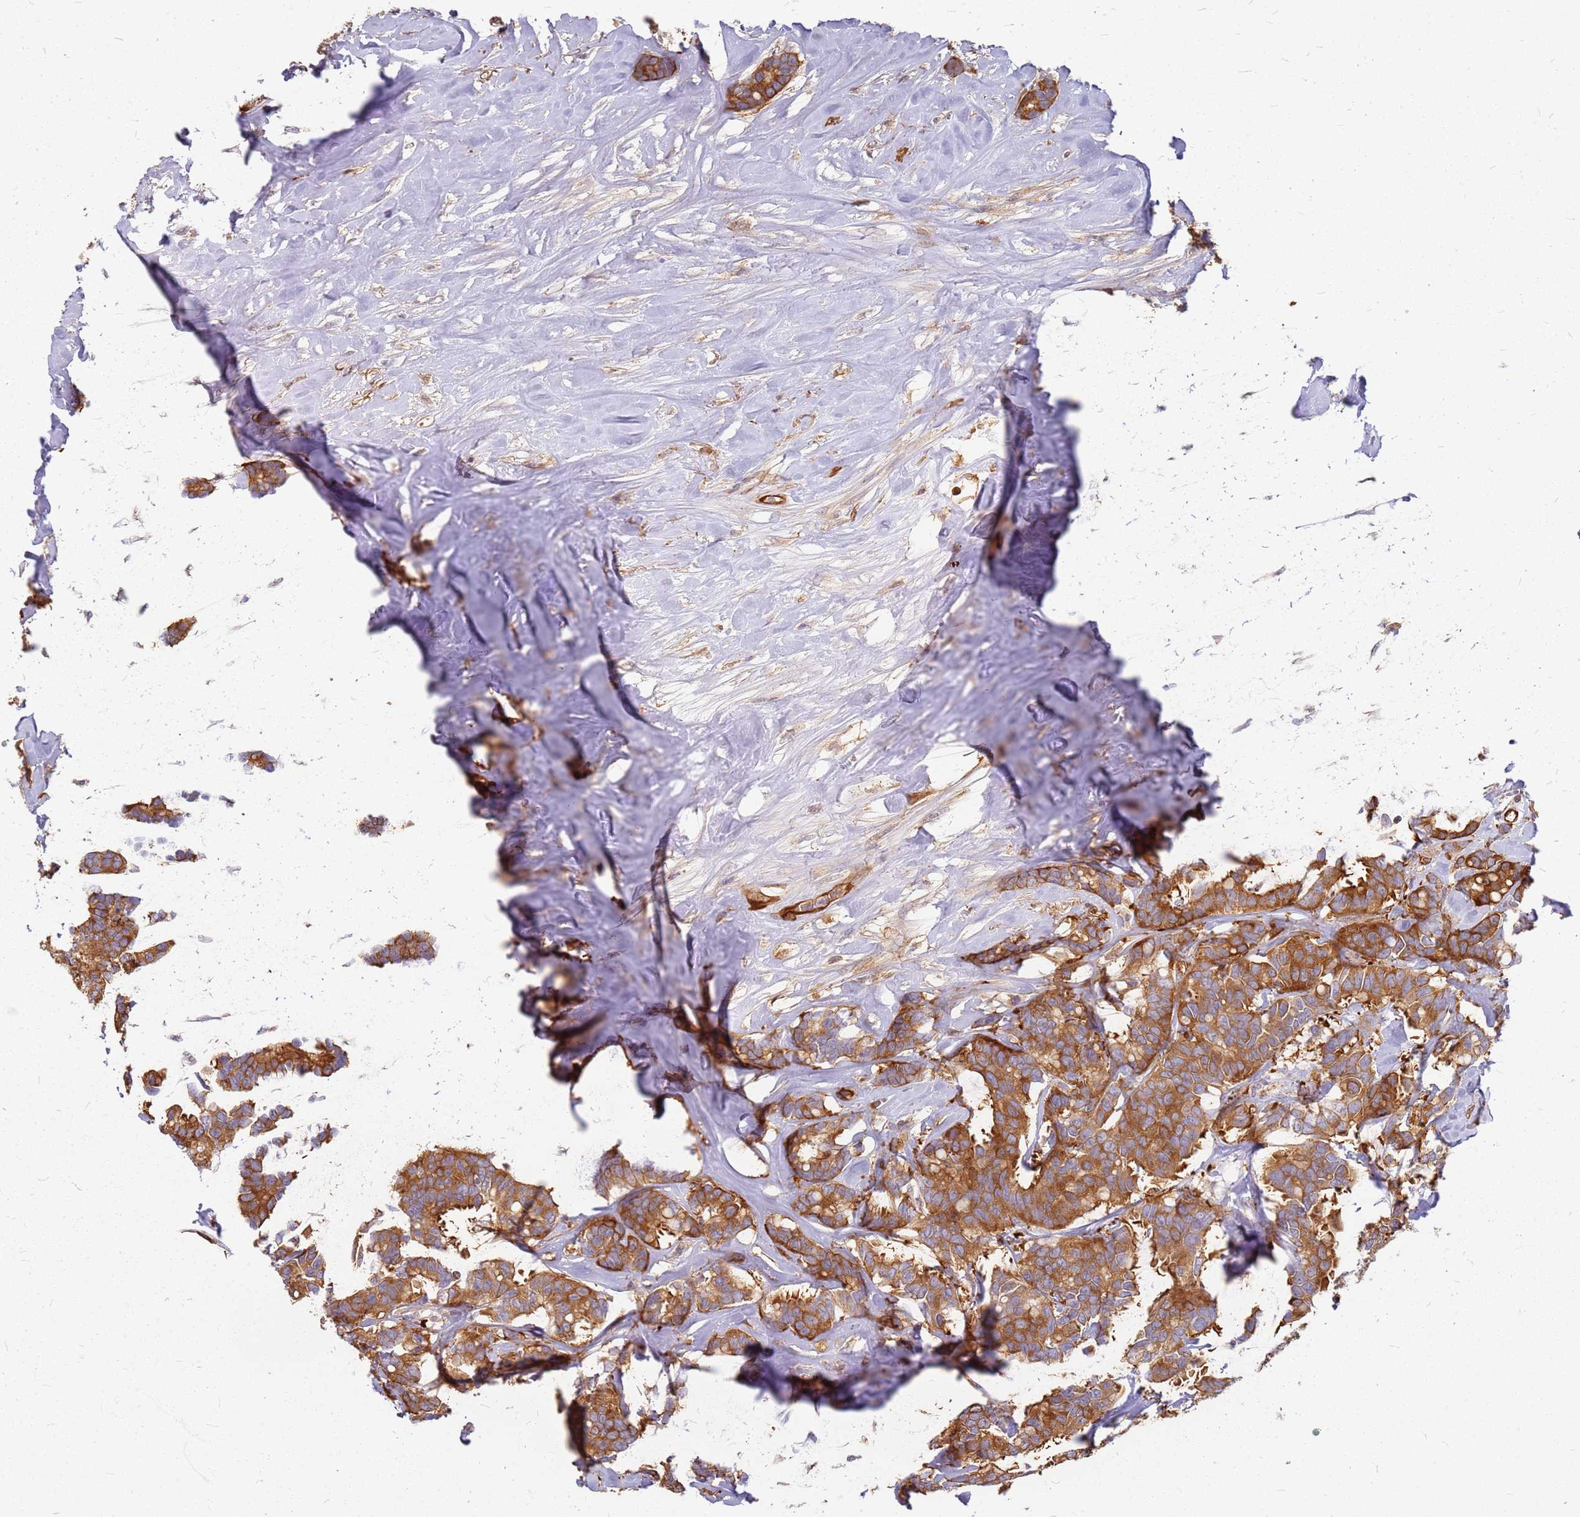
{"staining": {"intensity": "moderate", "quantity": ">75%", "location": "cytoplasmic/membranous"}, "tissue": "breast cancer", "cell_type": "Tumor cells", "image_type": "cancer", "snomed": [{"axis": "morphology", "description": "Duct carcinoma"}, {"axis": "topography", "description": "Breast"}], "caption": "Breast cancer (intraductal carcinoma) stained with a brown dye displays moderate cytoplasmic/membranous positive staining in about >75% of tumor cells.", "gene": "HDX", "patient": {"sex": "female", "age": 87}}